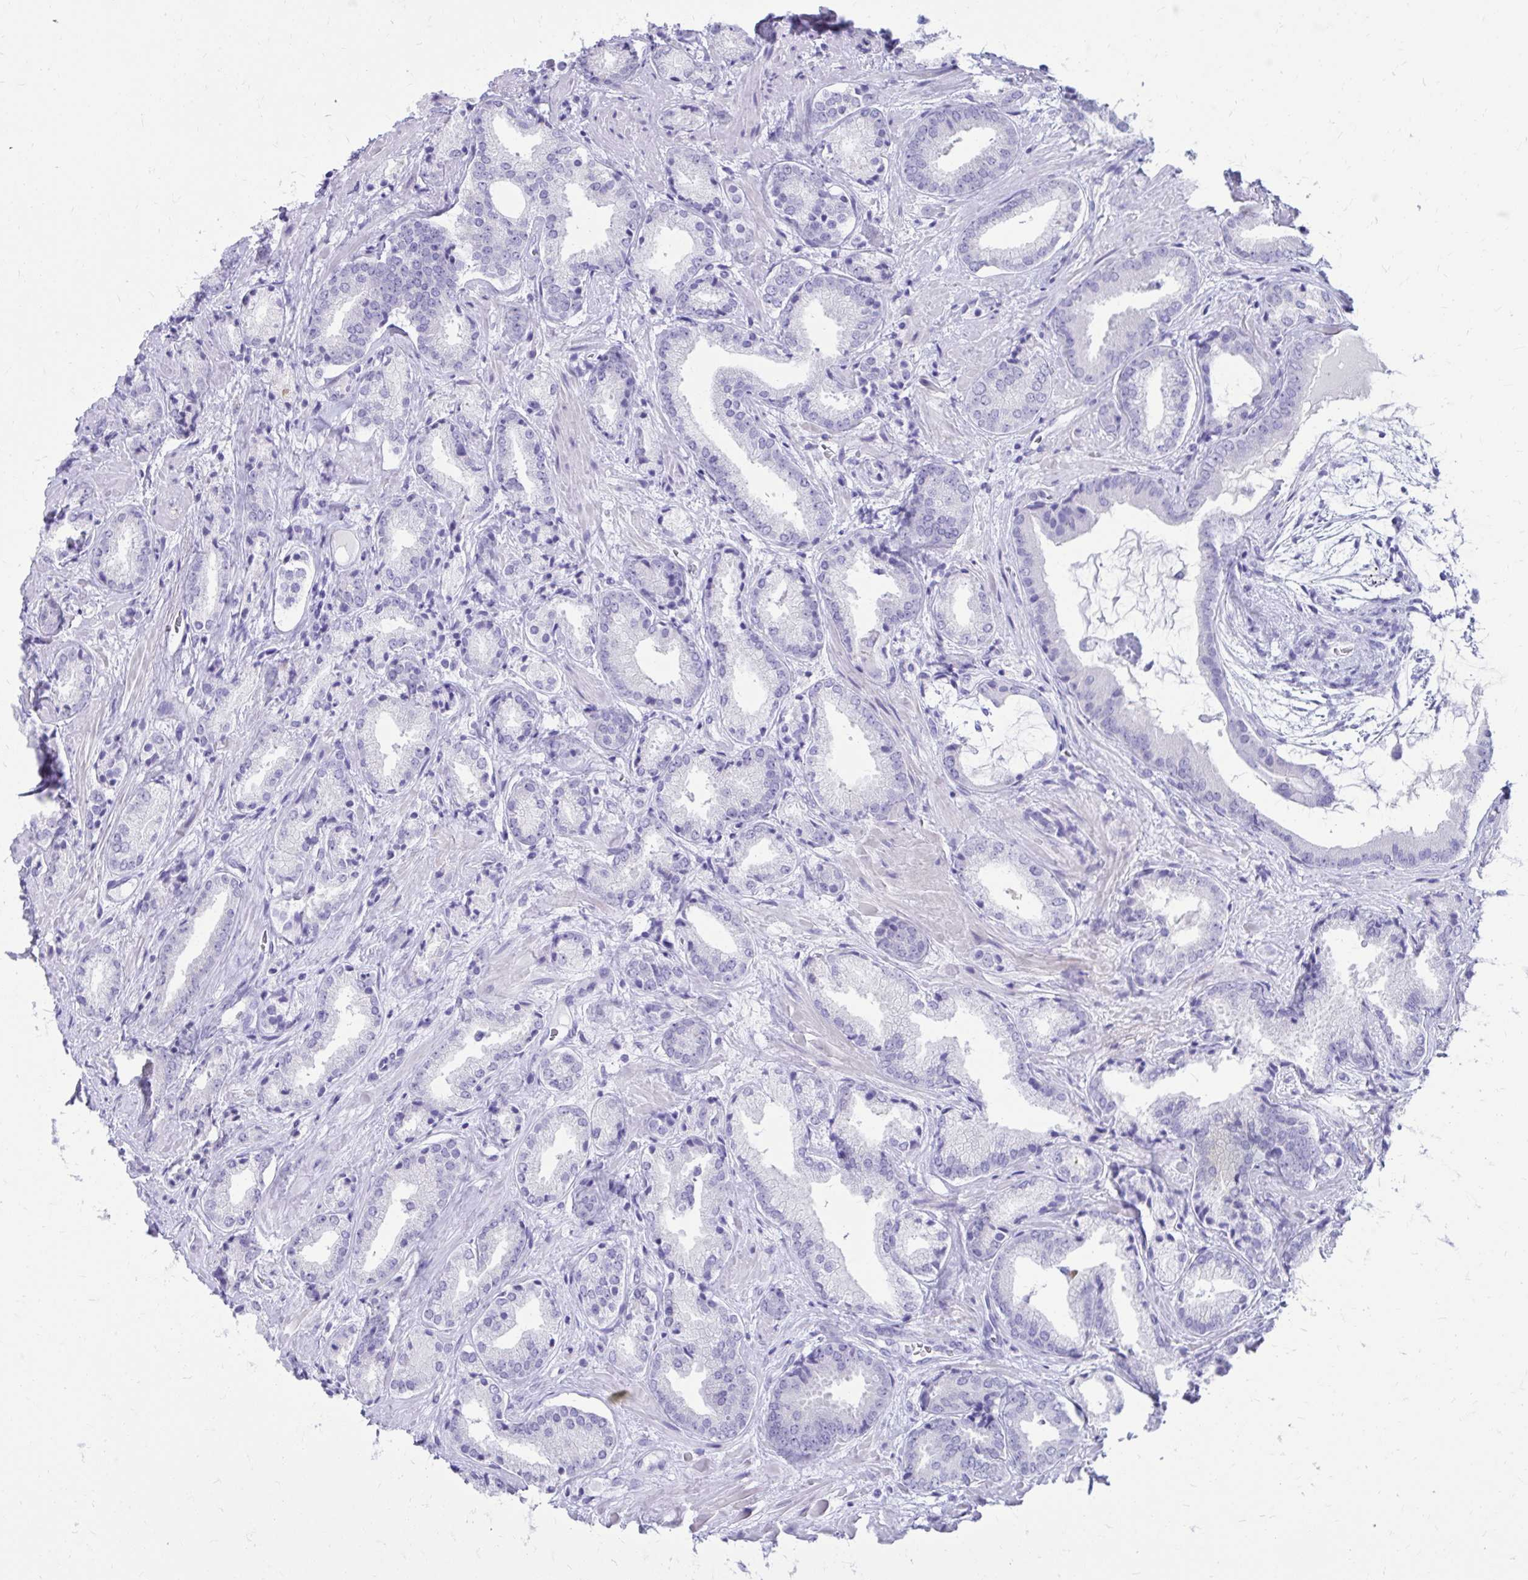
{"staining": {"intensity": "negative", "quantity": "none", "location": "none"}, "tissue": "prostate cancer", "cell_type": "Tumor cells", "image_type": "cancer", "snomed": [{"axis": "morphology", "description": "Adenocarcinoma, High grade"}, {"axis": "topography", "description": "Prostate"}], "caption": "Prostate cancer (adenocarcinoma (high-grade)) stained for a protein using IHC demonstrates no staining tumor cells.", "gene": "SATL1", "patient": {"sex": "male", "age": 56}}